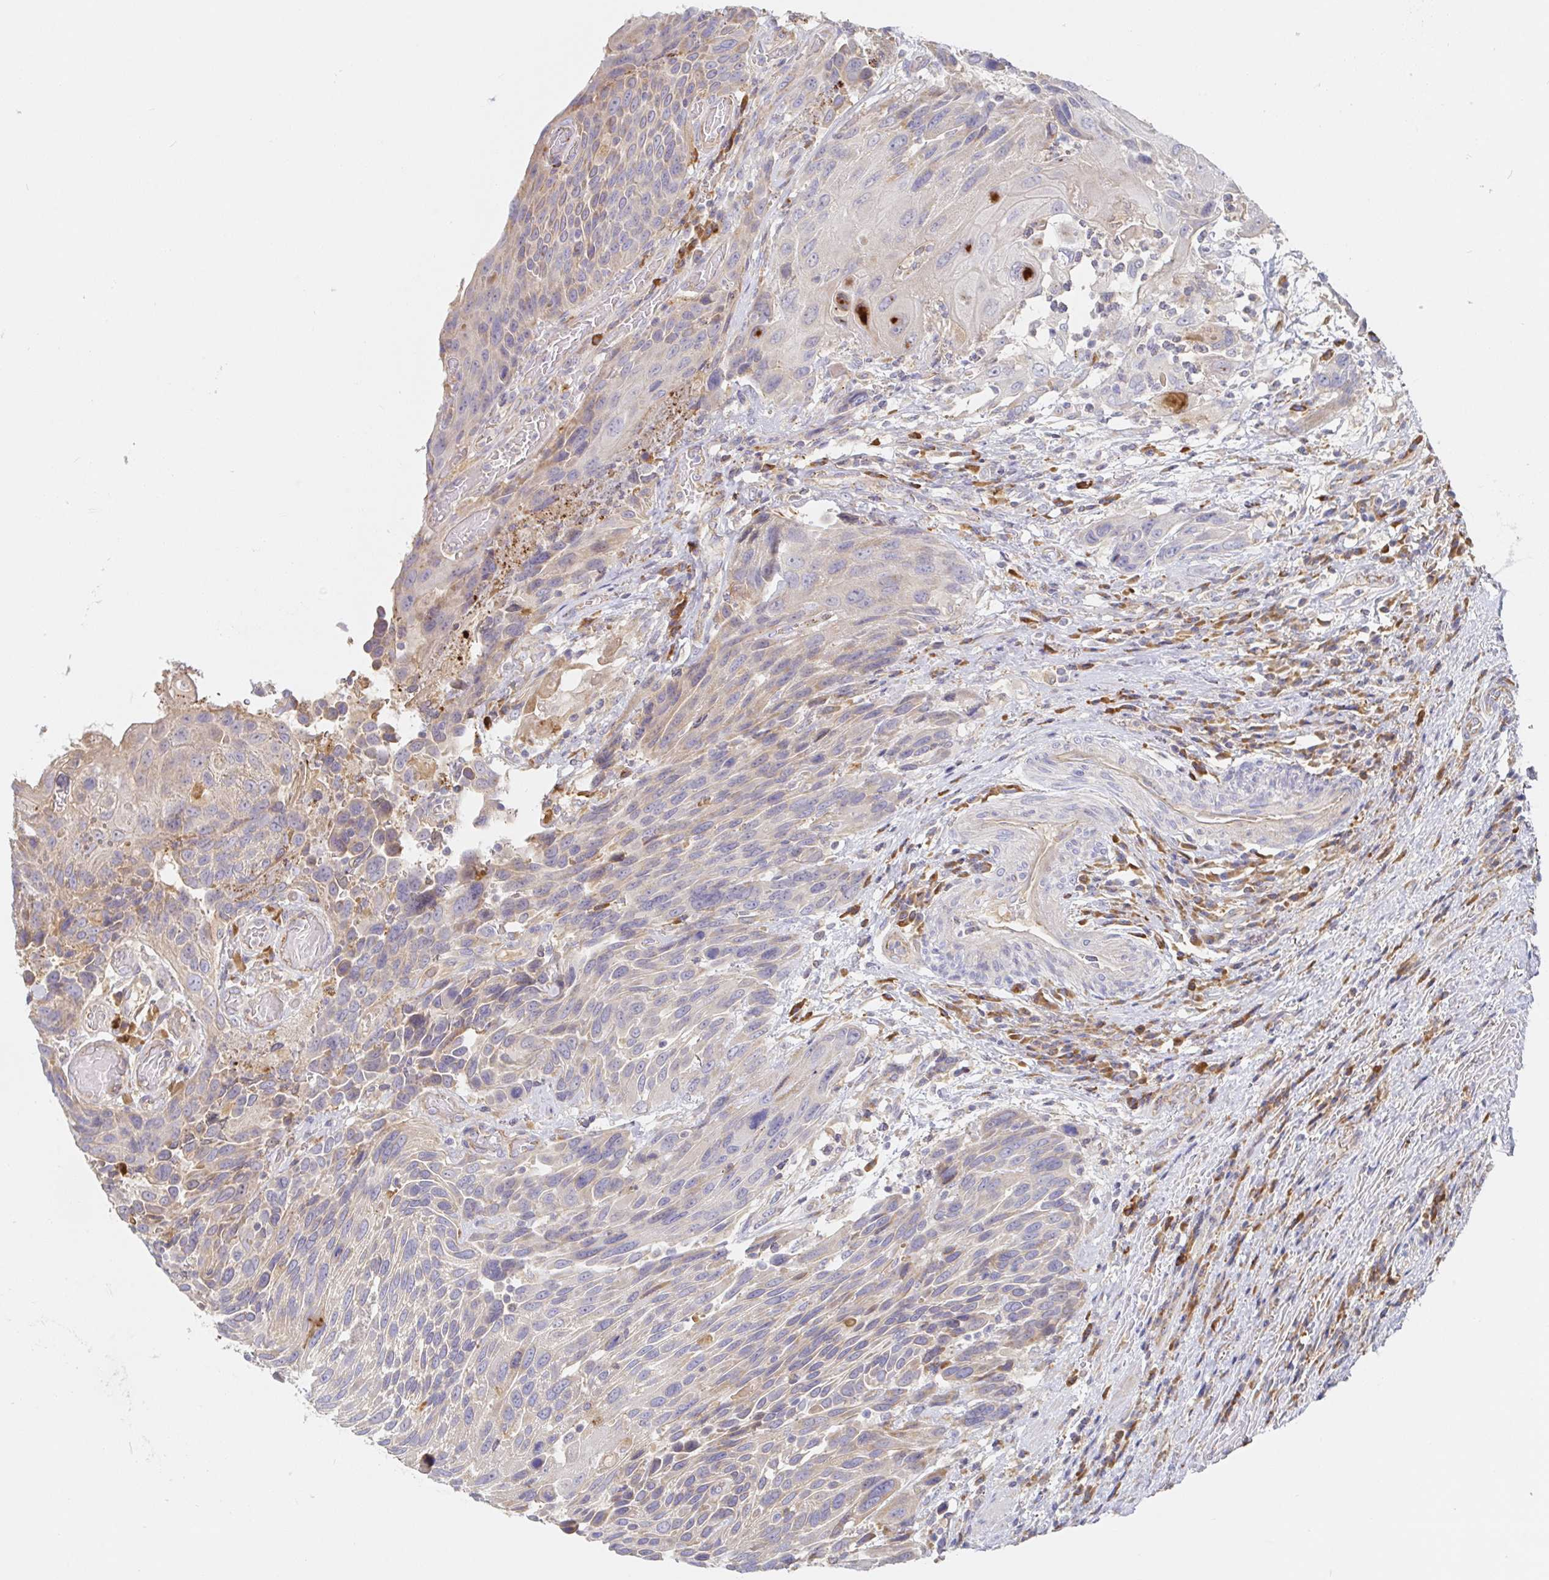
{"staining": {"intensity": "weak", "quantity": "<25%", "location": "cytoplasmic/membranous"}, "tissue": "urothelial cancer", "cell_type": "Tumor cells", "image_type": "cancer", "snomed": [{"axis": "morphology", "description": "Urothelial carcinoma, High grade"}, {"axis": "topography", "description": "Urinary bladder"}], "caption": "Photomicrograph shows no protein expression in tumor cells of urothelial cancer tissue. (DAB immunohistochemistry with hematoxylin counter stain).", "gene": "IRAK2", "patient": {"sex": "female", "age": 70}}